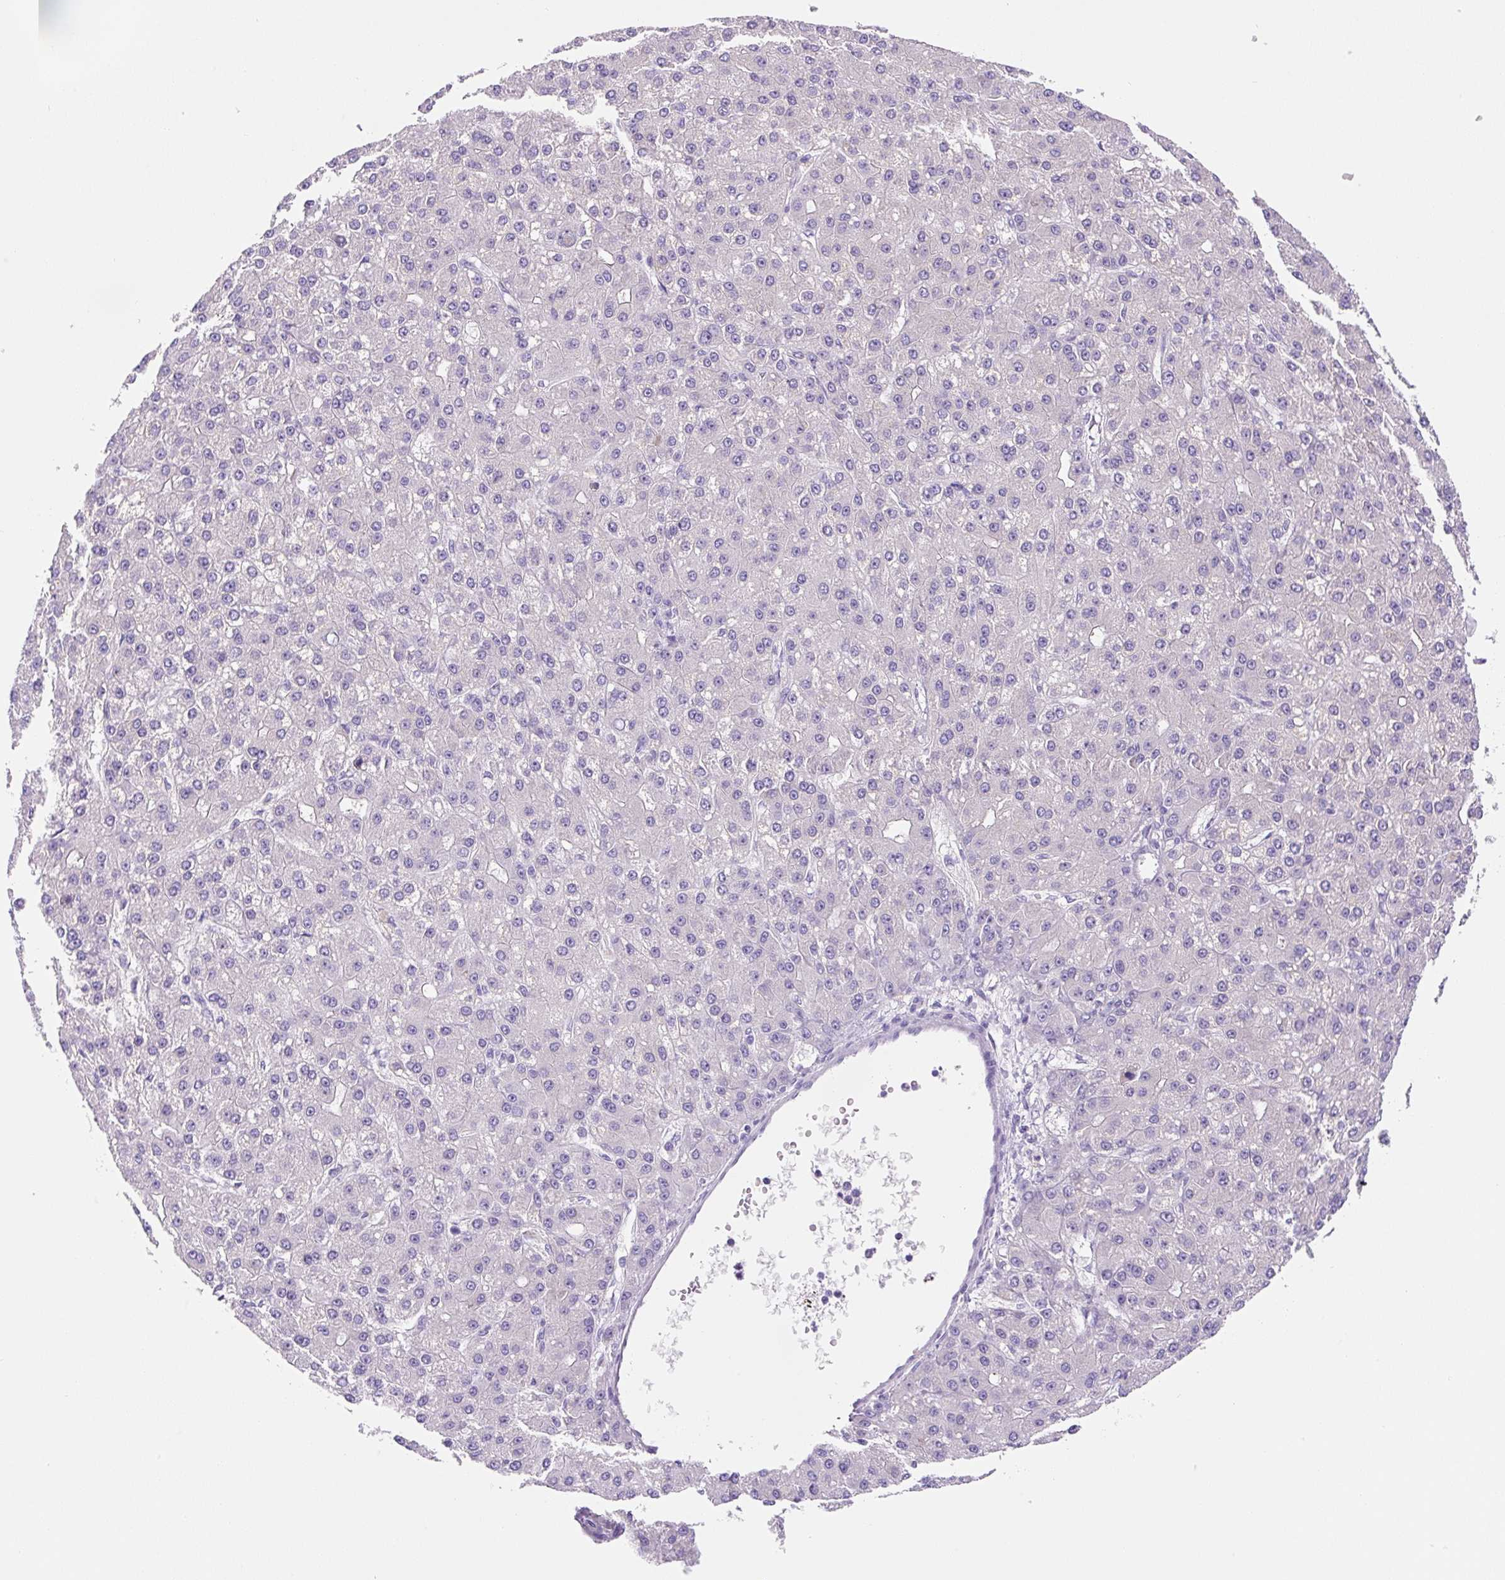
{"staining": {"intensity": "negative", "quantity": "none", "location": "none"}, "tissue": "liver cancer", "cell_type": "Tumor cells", "image_type": "cancer", "snomed": [{"axis": "morphology", "description": "Carcinoma, Hepatocellular, NOS"}, {"axis": "topography", "description": "Liver"}], "caption": "A photomicrograph of human liver cancer (hepatocellular carcinoma) is negative for staining in tumor cells. (DAB immunohistochemistry (IHC), high magnification).", "gene": "ASB4", "patient": {"sex": "male", "age": 67}}